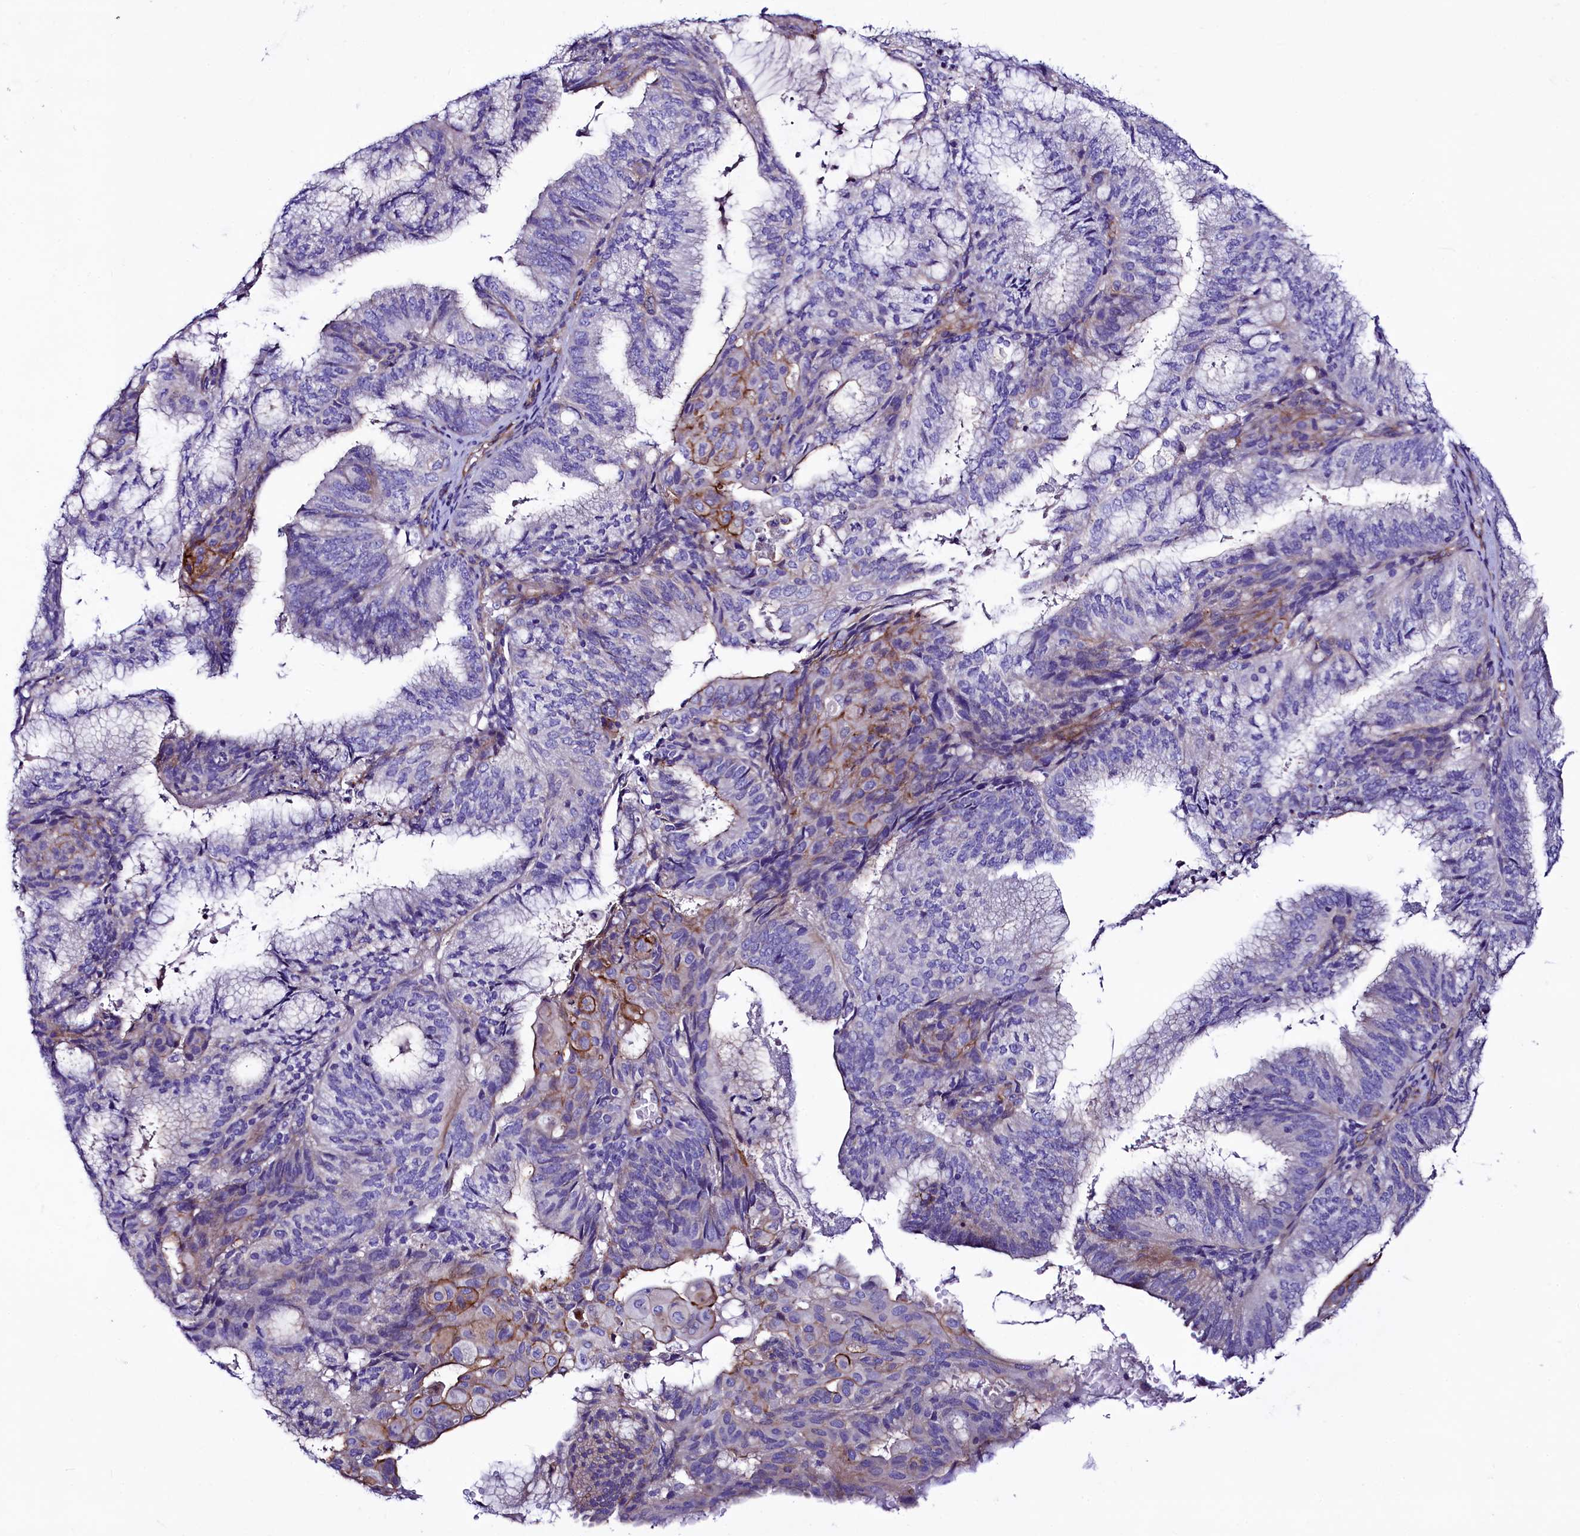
{"staining": {"intensity": "moderate", "quantity": "<25%", "location": "cytoplasmic/membranous"}, "tissue": "endometrial cancer", "cell_type": "Tumor cells", "image_type": "cancer", "snomed": [{"axis": "morphology", "description": "Adenocarcinoma, NOS"}, {"axis": "topography", "description": "Endometrium"}], "caption": "Moderate cytoplasmic/membranous expression for a protein is seen in approximately <25% of tumor cells of endometrial cancer (adenocarcinoma) using IHC.", "gene": "SLF1", "patient": {"sex": "female", "age": 49}}